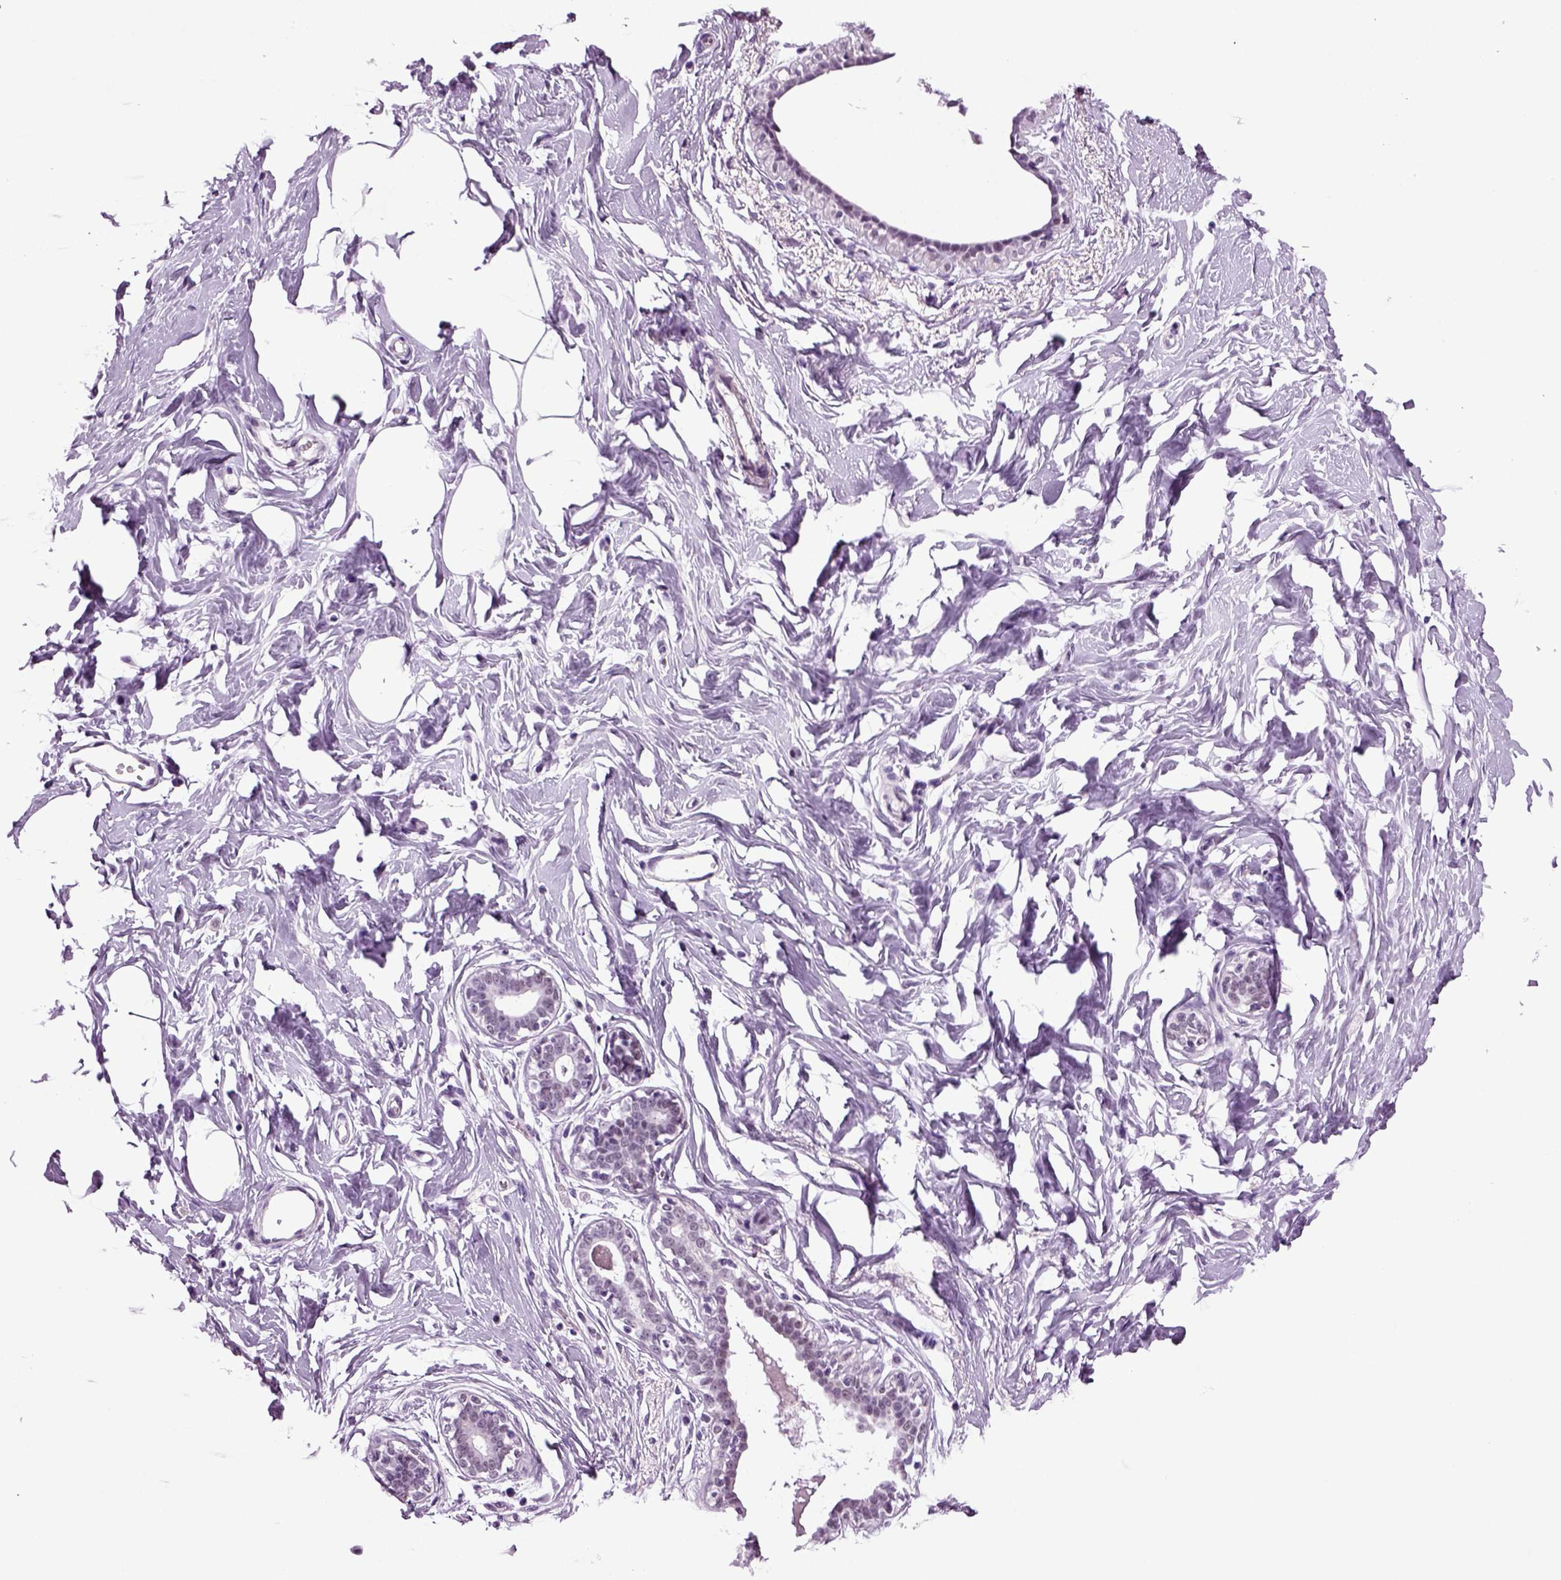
{"staining": {"intensity": "negative", "quantity": "none", "location": "none"}, "tissue": "breast", "cell_type": "Adipocytes", "image_type": "normal", "snomed": [{"axis": "morphology", "description": "Normal tissue, NOS"}, {"axis": "morphology", "description": "Lobular carcinoma, in situ"}, {"axis": "topography", "description": "Breast"}], "caption": "The histopathology image demonstrates no staining of adipocytes in normal breast. (IHC, brightfield microscopy, high magnification).", "gene": "RFX3", "patient": {"sex": "female", "age": 35}}